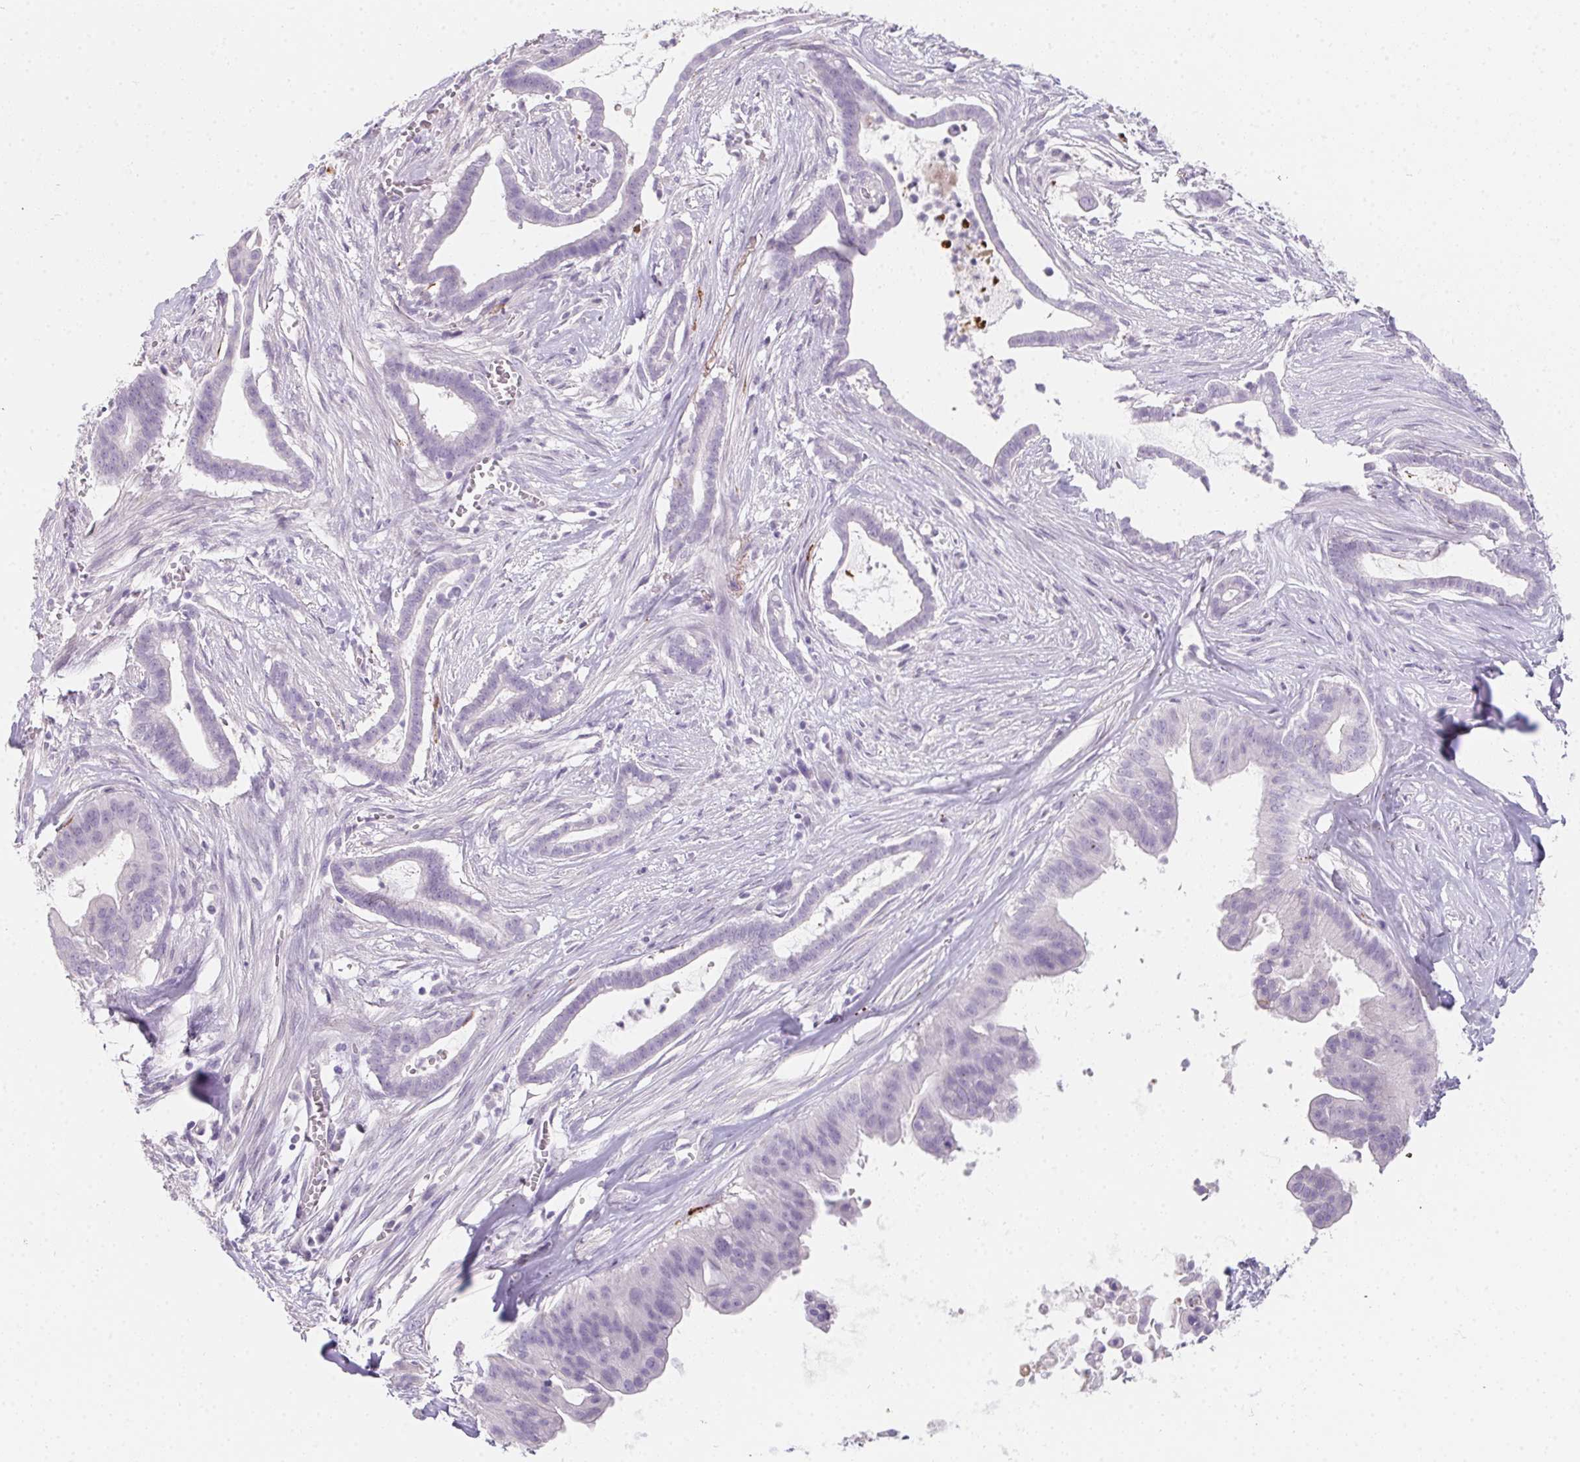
{"staining": {"intensity": "negative", "quantity": "none", "location": "none"}, "tissue": "pancreatic cancer", "cell_type": "Tumor cells", "image_type": "cancer", "snomed": [{"axis": "morphology", "description": "Adenocarcinoma, NOS"}, {"axis": "topography", "description": "Pancreas"}], "caption": "This is an immunohistochemistry image of pancreatic adenocarcinoma. There is no positivity in tumor cells.", "gene": "MYL4", "patient": {"sex": "male", "age": 61}}